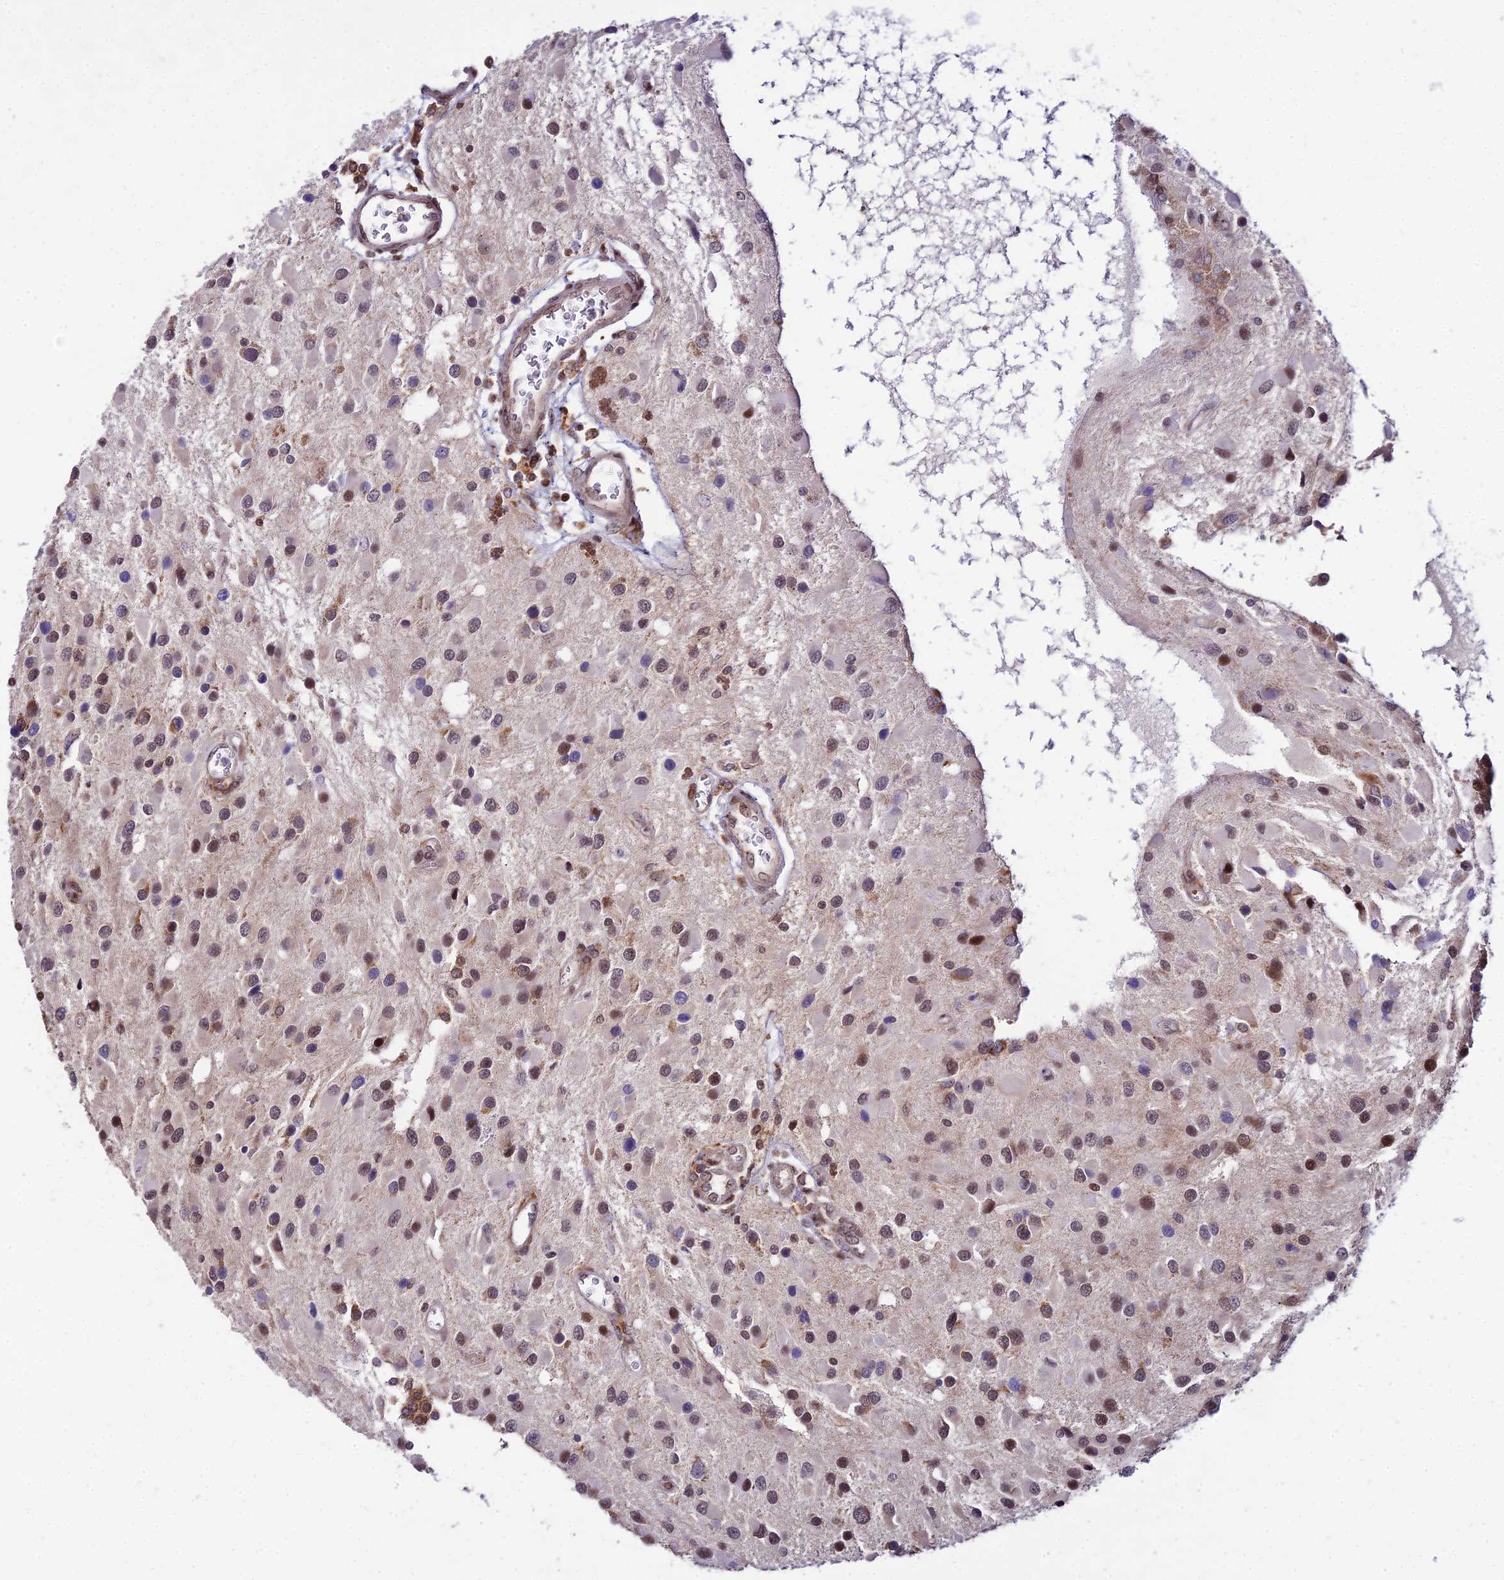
{"staining": {"intensity": "moderate", "quantity": ">75%", "location": "nuclear"}, "tissue": "glioma", "cell_type": "Tumor cells", "image_type": "cancer", "snomed": [{"axis": "morphology", "description": "Glioma, malignant, High grade"}, {"axis": "topography", "description": "Brain"}], "caption": "High-power microscopy captured an immunohistochemistry (IHC) histopathology image of high-grade glioma (malignant), revealing moderate nuclear staining in about >75% of tumor cells. The staining is performed using DAB brown chromogen to label protein expression. The nuclei are counter-stained blue using hematoxylin.", "gene": "CIB3", "patient": {"sex": "male", "age": 53}}